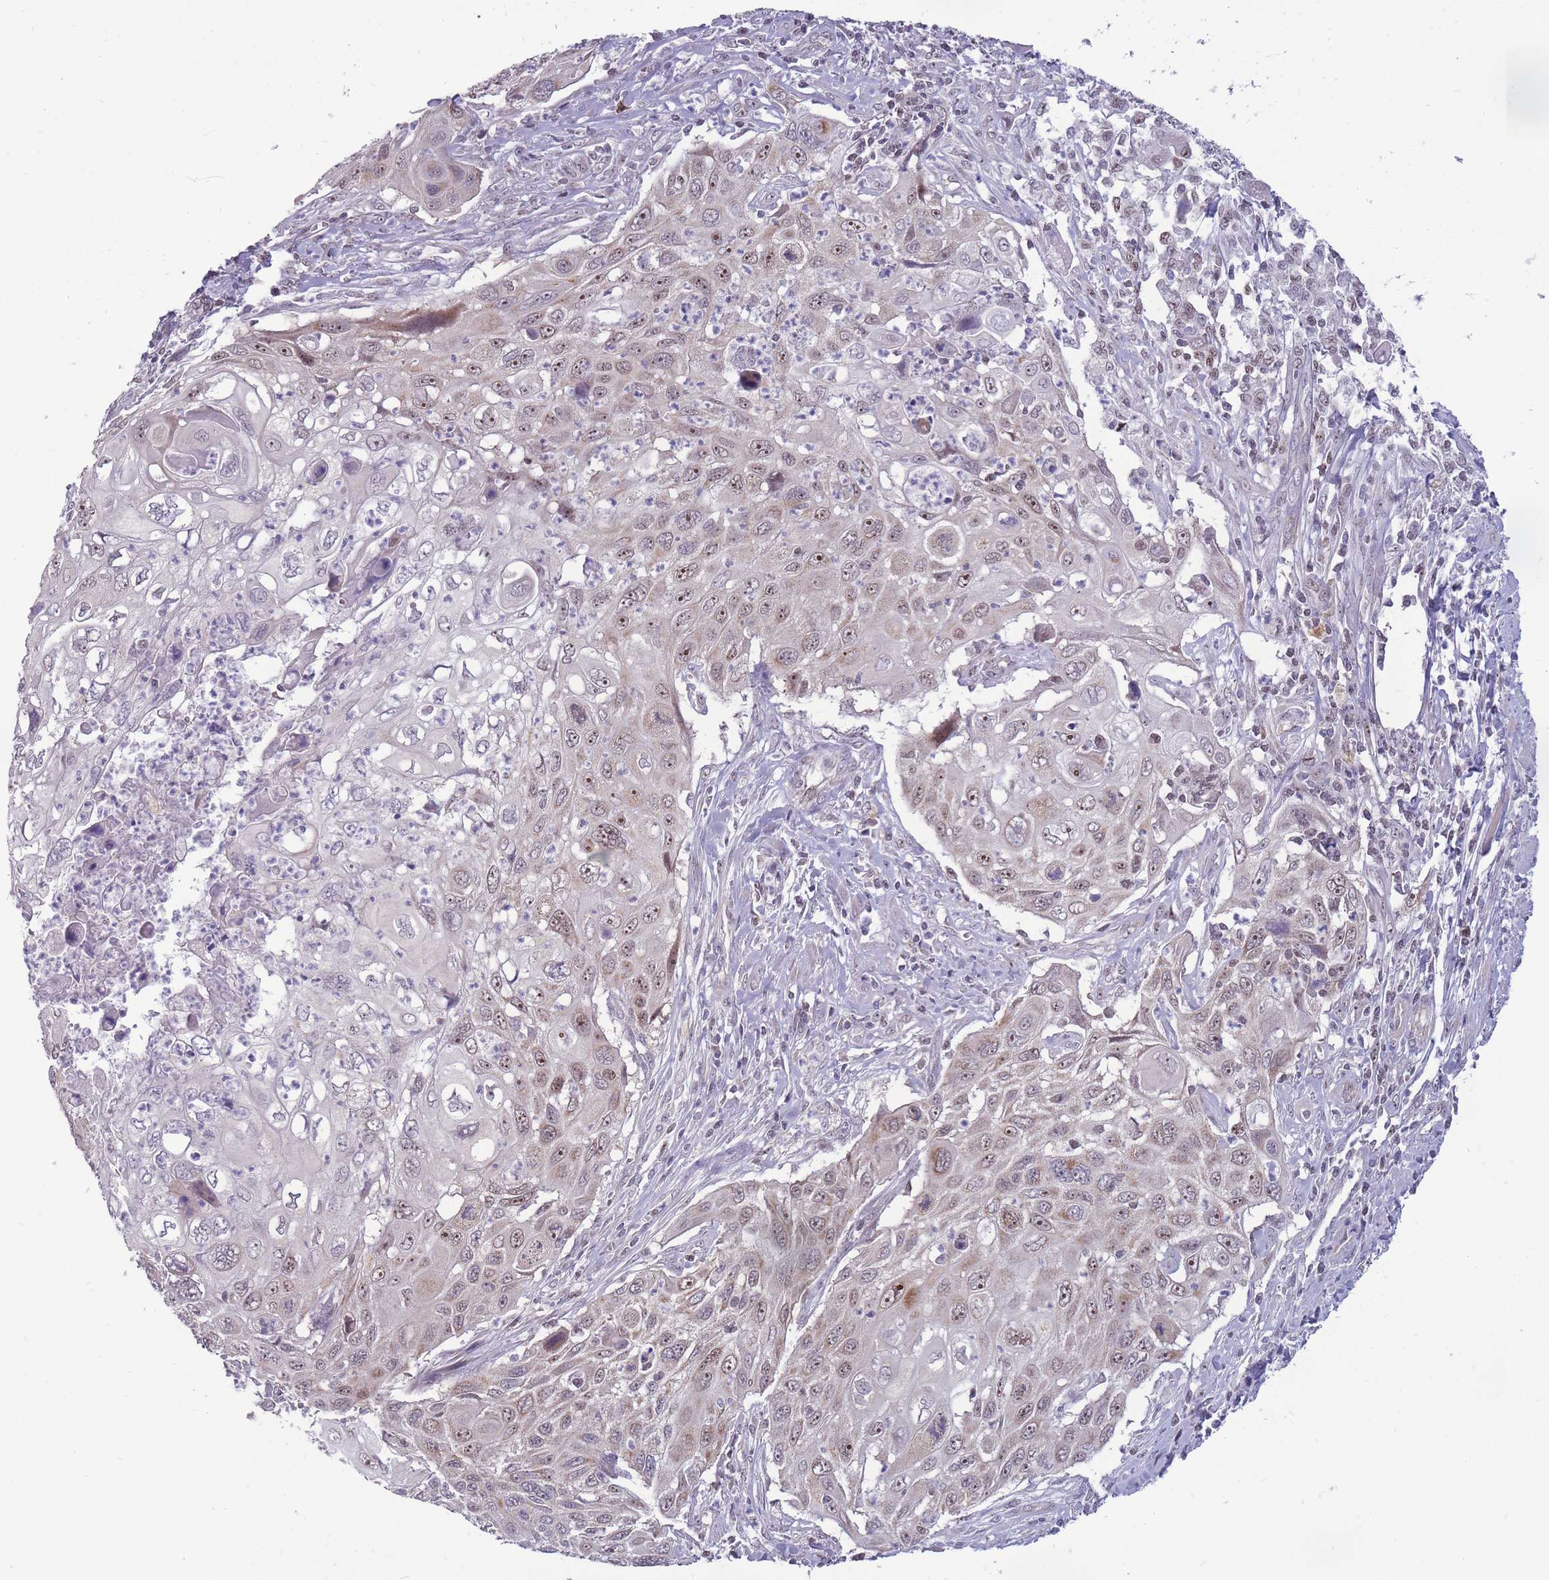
{"staining": {"intensity": "moderate", "quantity": "25%-75%", "location": "nuclear"}, "tissue": "cervical cancer", "cell_type": "Tumor cells", "image_type": "cancer", "snomed": [{"axis": "morphology", "description": "Squamous cell carcinoma, NOS"}, {"axis": "topography", "description": "Cervix"}], "caption": "Immunohistochemistry (IHC) image of neoplastic tissue: squamous cell carcinoma (cervical) stained using immunohistochemistry reveals medium levels of moderate protein expression localized specifically in the nuclear of tumor cells, appearing as a nuclear brown color.", "gene": "MCIDAS", "patient": {"sex": "female", "age": 70}}